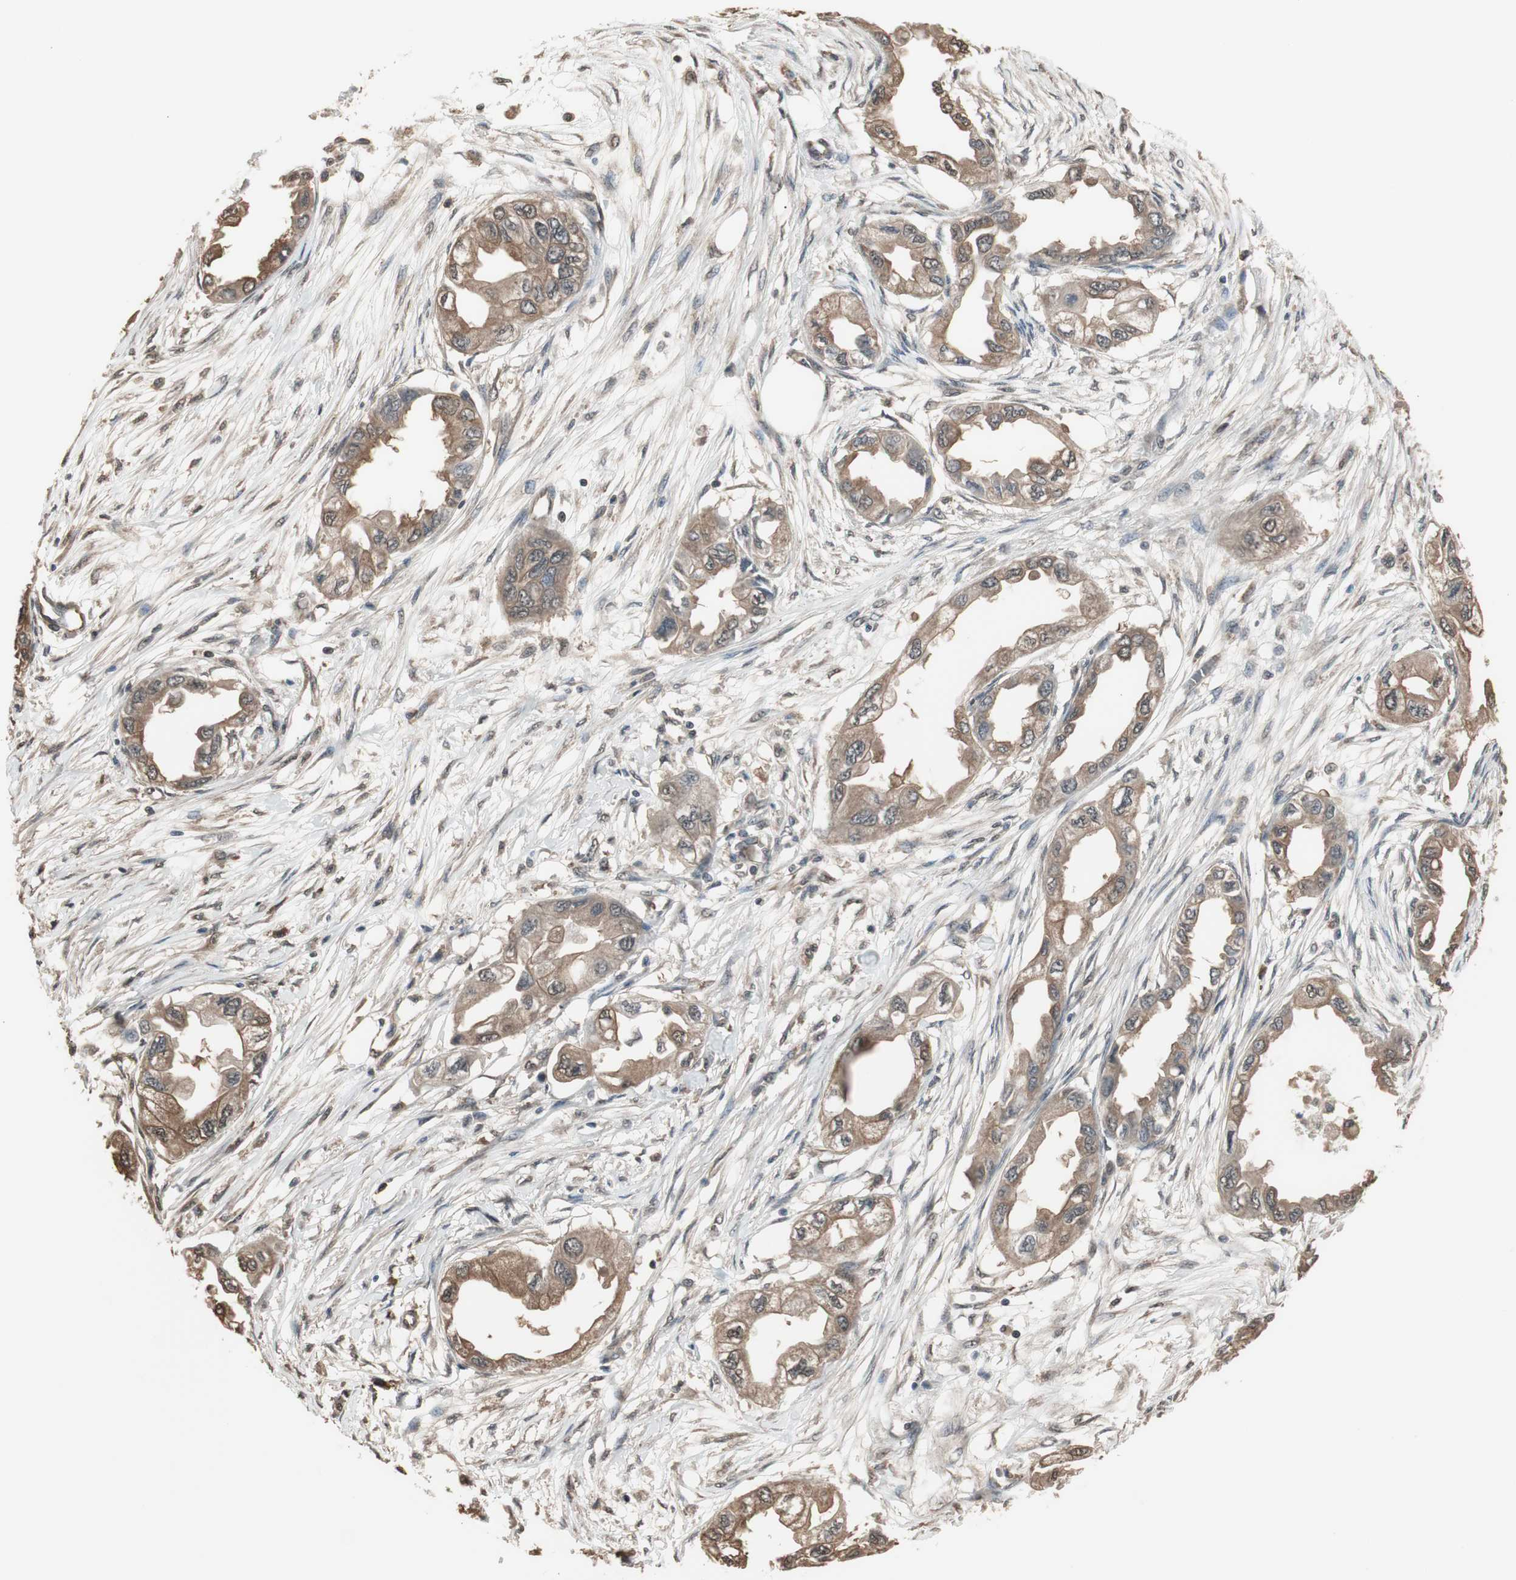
{"staining": {"intensity": "moderate", "quantity": ">75%", "location": "cytoplasmic/membranous"}, "tissue": "endometrial cancer", "cell_type": "Tumor cells", "image_type": "cancer", "snomed": [{"axis": "morphology", "description": "Adenocarcinoma, NOS"}, {"axis": "topography", "description": "Endometrium"}], "caption": "Tumor cells exhibit medium levels of moderate cytoplasmic/membranous positivity in approximately >75% of cells in human endometrial cancer (adenocarcinoma). Immunohistochemistry (ihc) stains the protein in brown and the nuclei are stained blue.", "gene": "PNPLA7", "patient": {"sex": "female", "age": 67}}